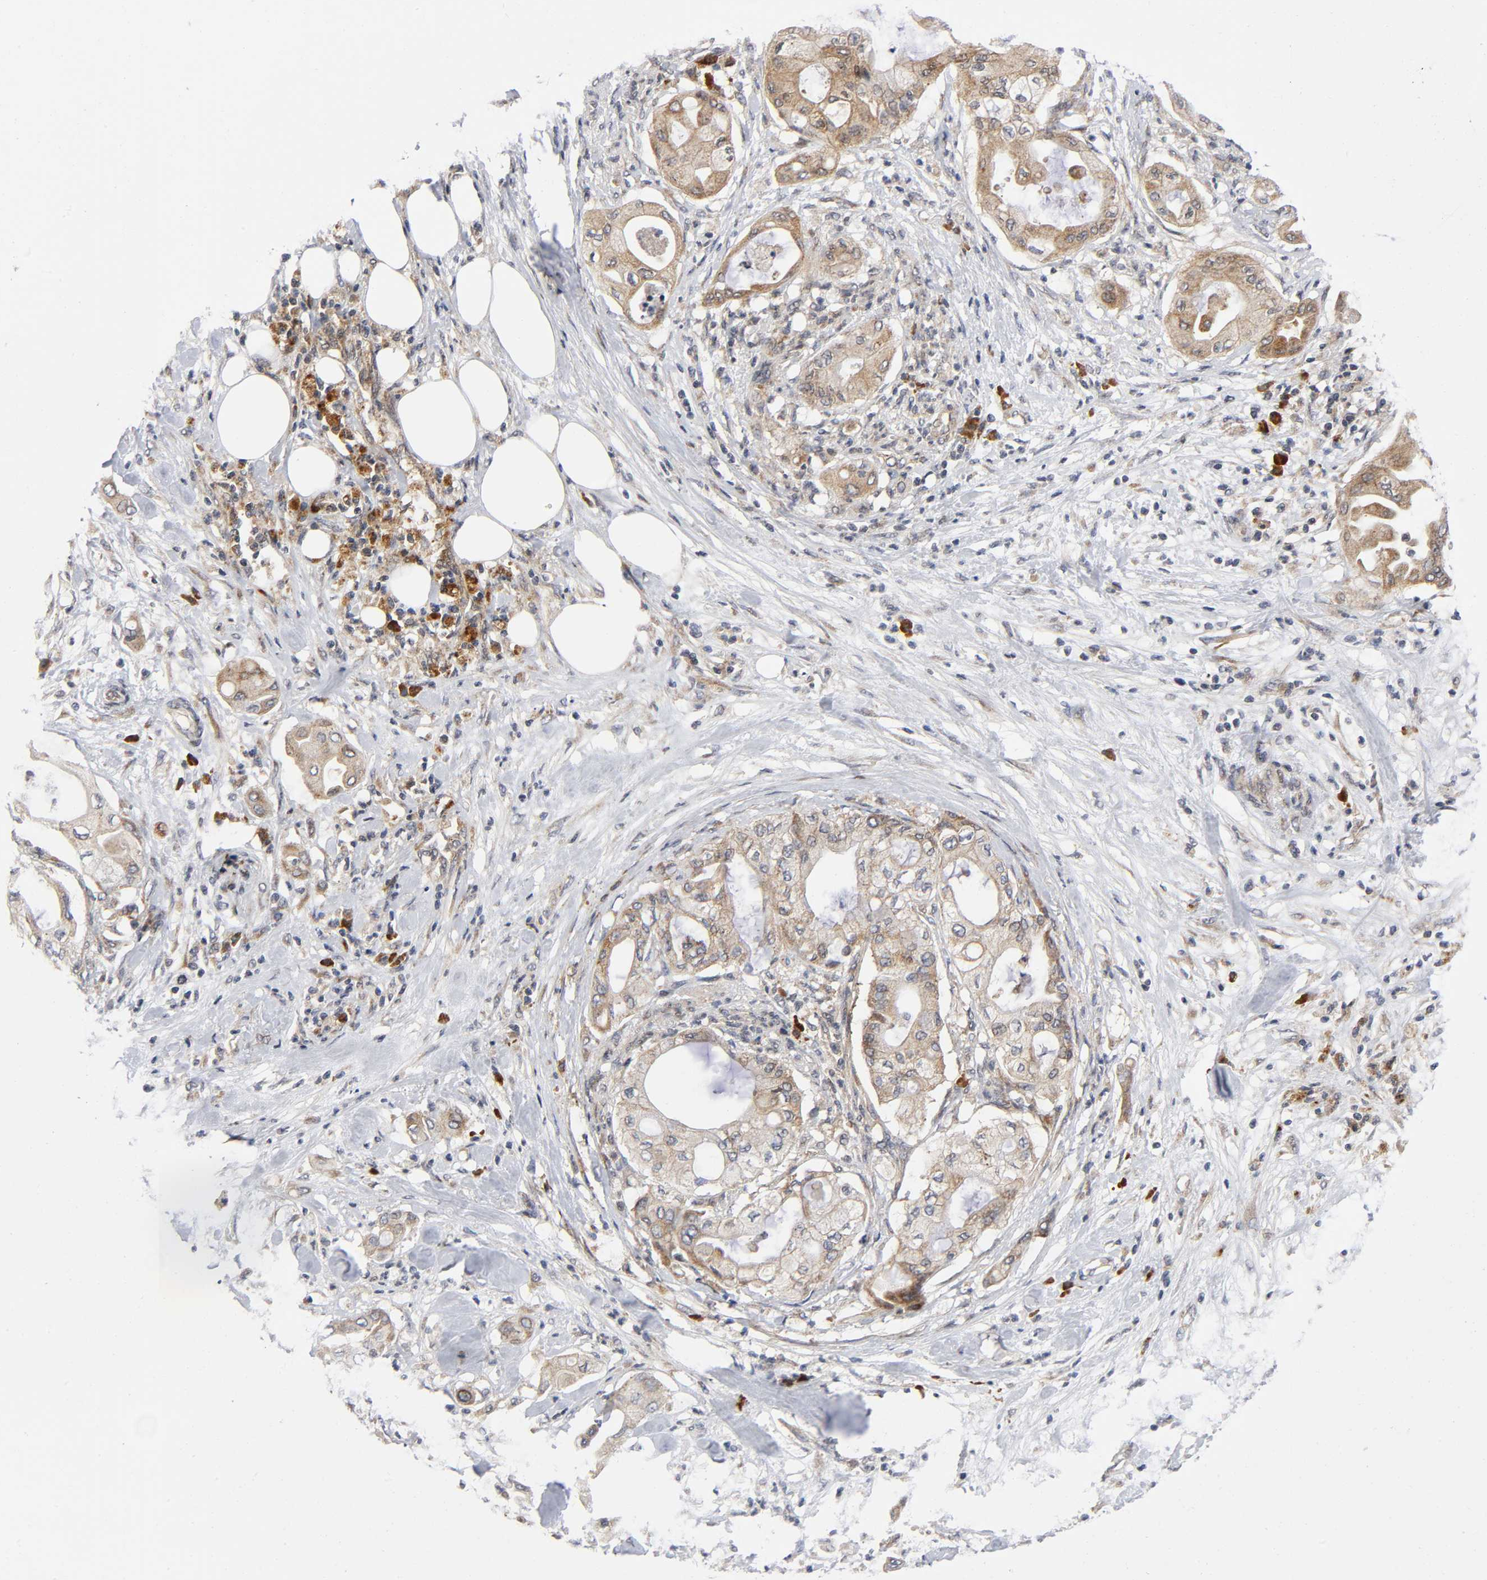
{"staining": {"intensity": "moderate", "quantity": ">75%", "location": "cytoplasmic/membranous"}, "tissue": "pancreatic cancer", "cell_type": "Tumor cells", "image_type": "cancer", "snomed": [{"axis": "morphology", "description": "Adenocarcinoma, NOS"}, {"axis": "morphology", "description": "Adenocarcinoma, metastatic, NOS"}, {"axis": "topography", "description": "Lymph node"}, {"axis": "topography", "description": "Pancreas"}, {"axis": "topography", "description": "Duodenum"}], "caption": "Immunohistochemistry of pancreatic metastatic adenocarcinoma exhibits medium levels of moderate cytoplasmic/membranous staining in approximately >75% of tumor cells.", "gene": "EIF5", "patient": {"sex": "female", "age": 64}}